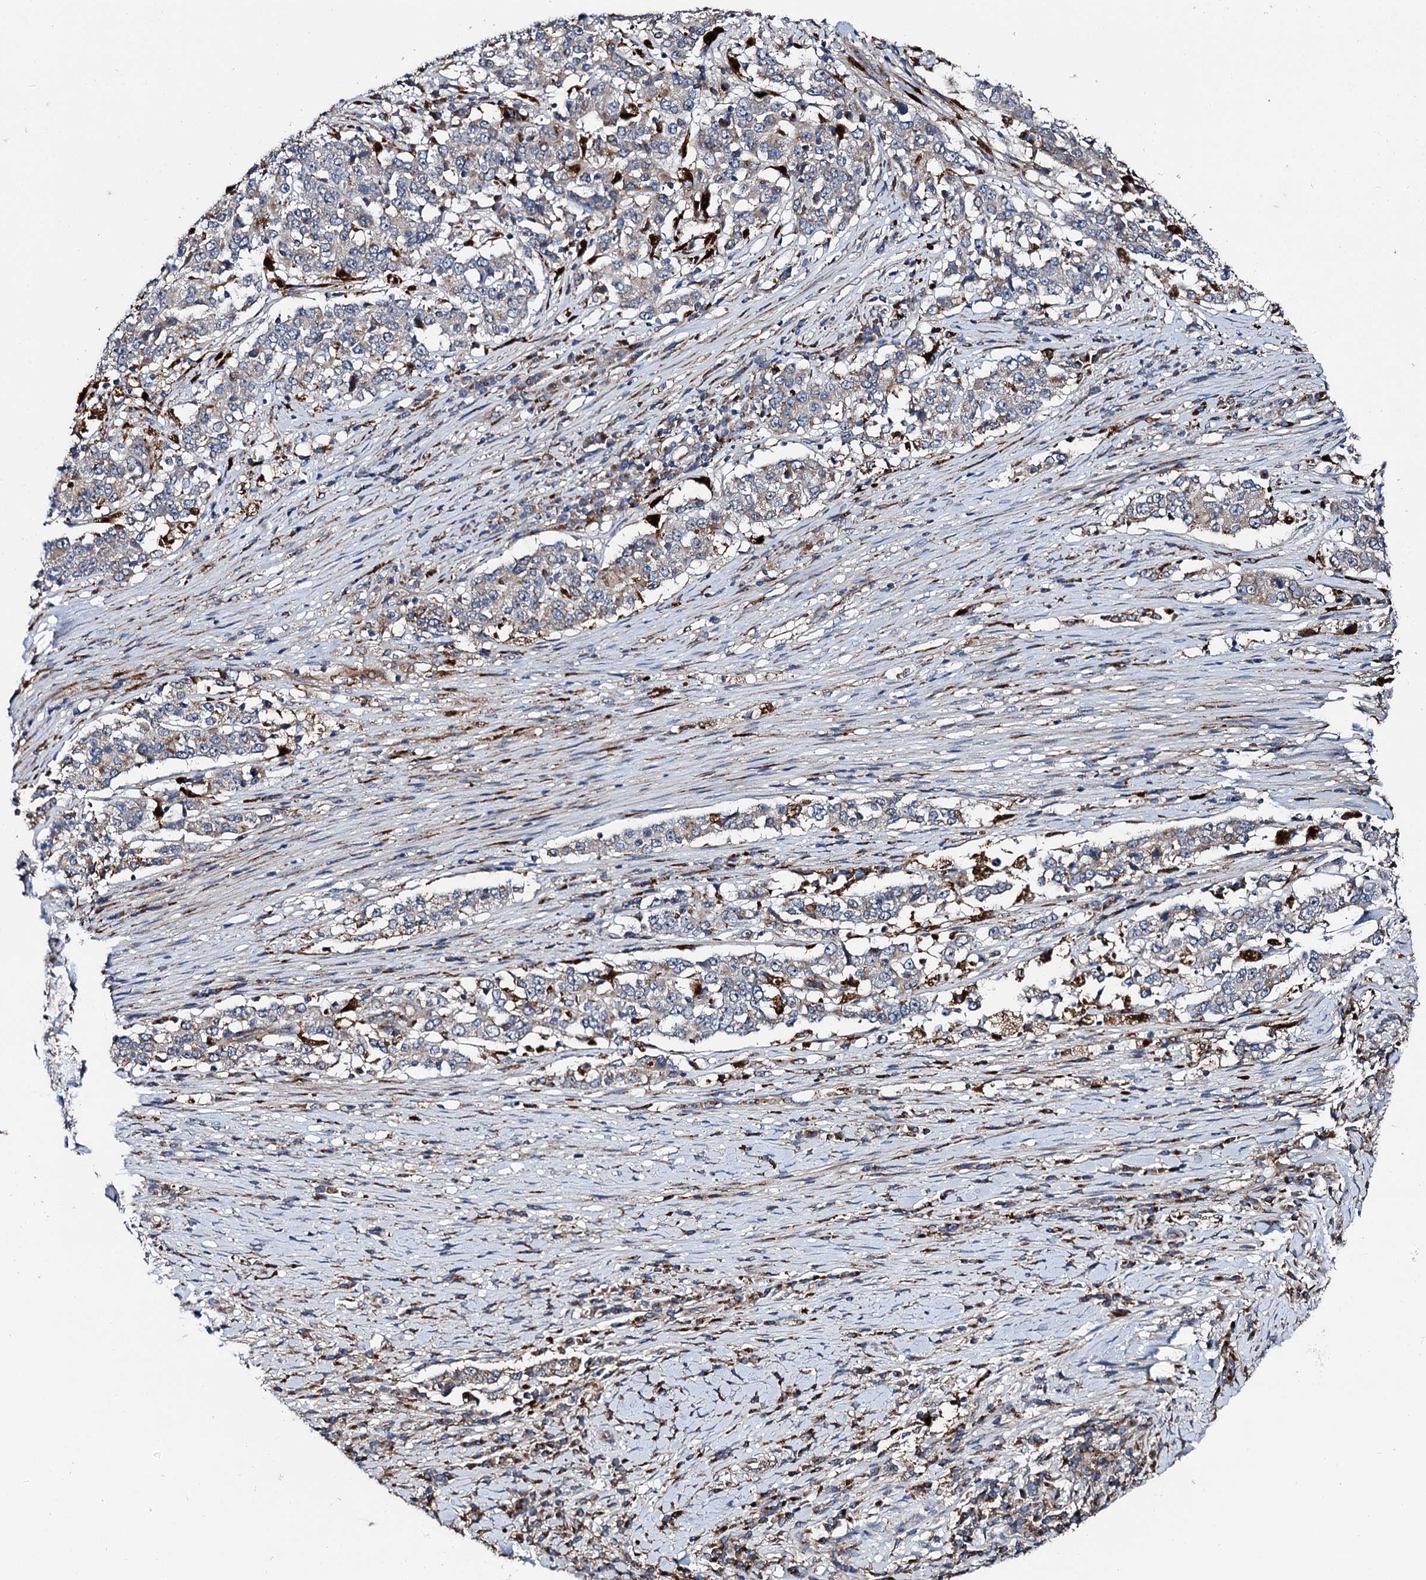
{"staining": {"intensity": "weak", "quantity": "<25%", "location": "cytoplasmic/membranous"}, "tissue": "stomach cancer", "cell_type": "Tumor cells", "image_type": "cancer", "snomed": [{"axis": "morphology", "description": "Adenocarcinoma, NOS"}, {"axis": "topography", "description": "Stomach"}], "caption": "Stomach cancer (adenocarcinoma) was stained to show a protein in brown. There is no significant staining in tumor cells.", "gene": "GBA1", "patient": {"sex": "male", "age": 59}}